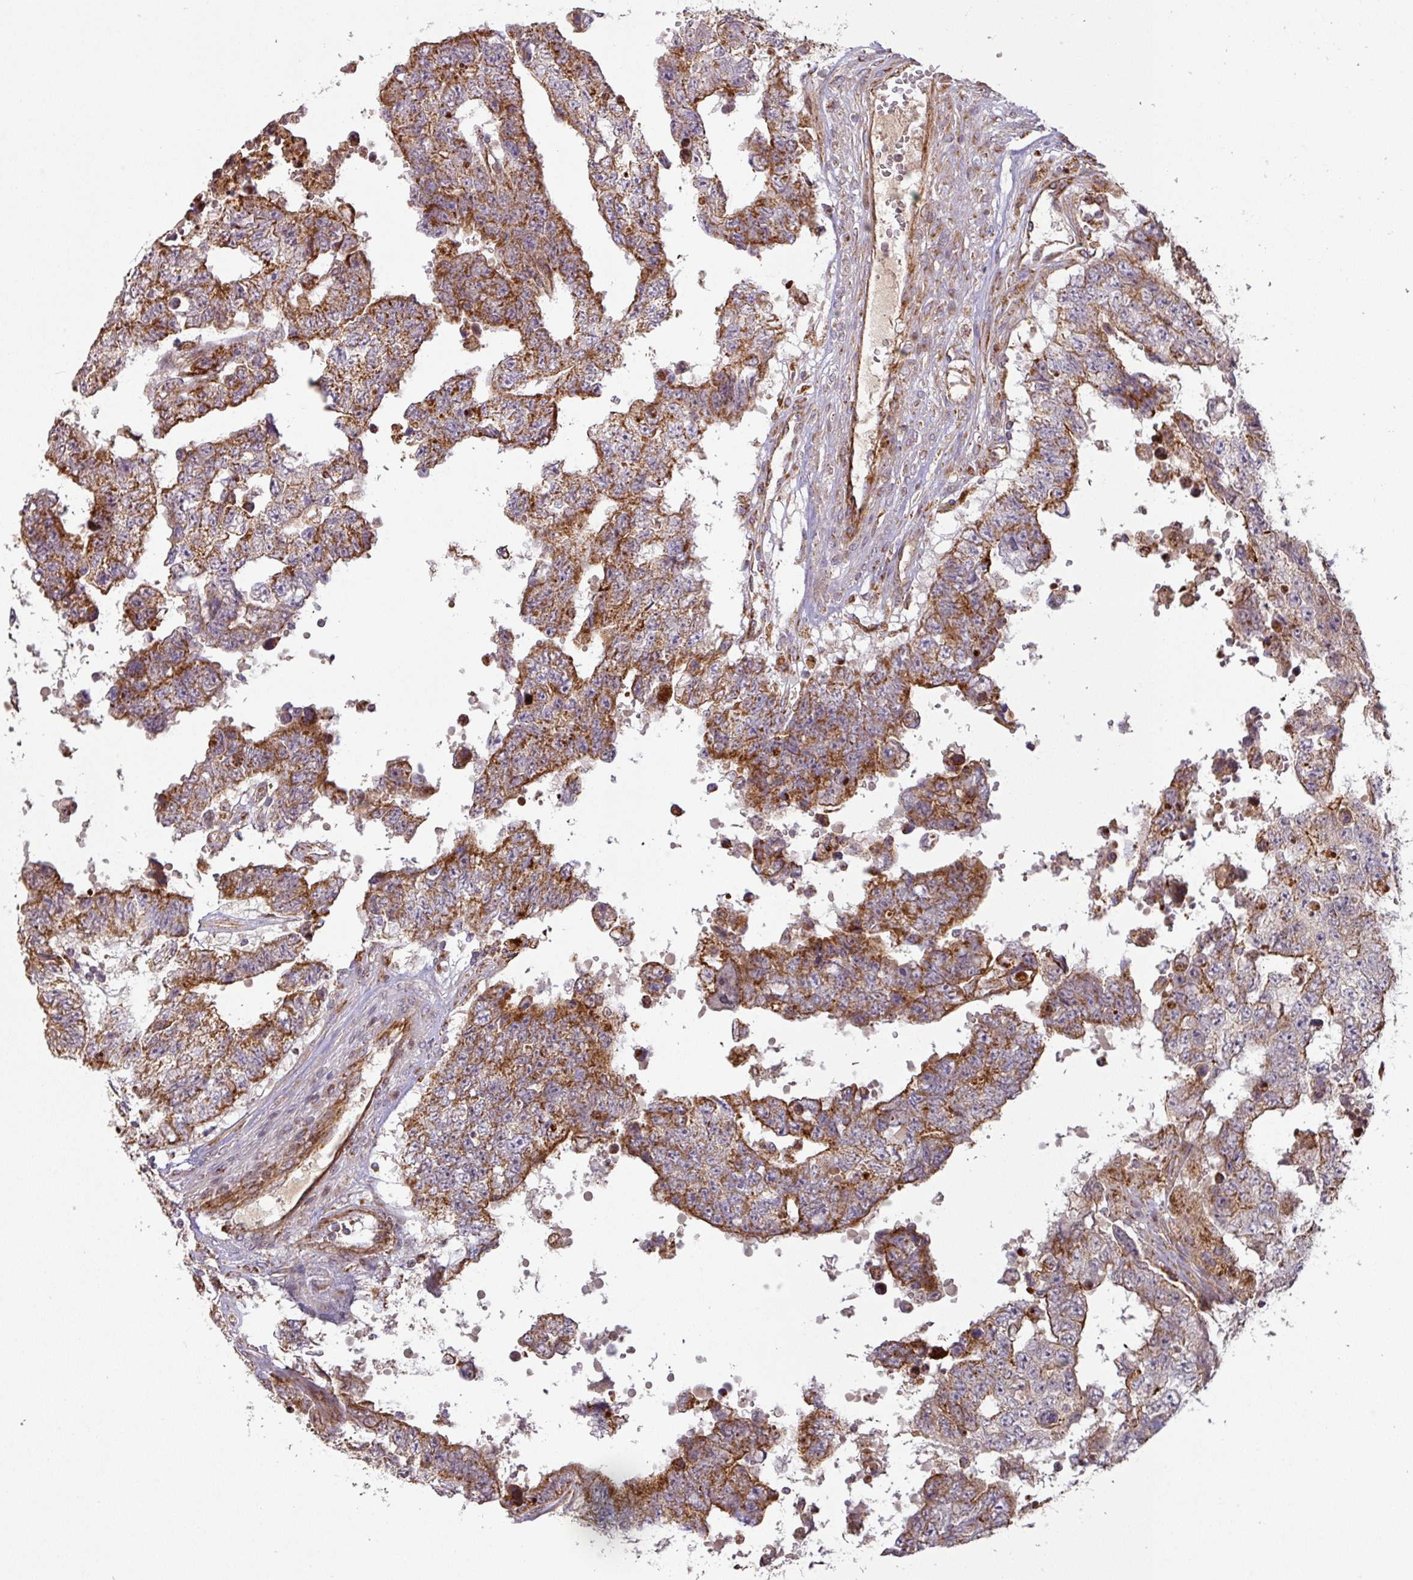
{"staining": {"intensity": "strong", "quantity": "25%-75%", "location": "cytoplasmic/membranous"}, "tissue": "testis cancer", "cell_type": "Tumor cells", "image_type": "cancer", "snomed": [{"axis": "morphology", "description": "Normal tissue, NOS"}, {"axis": "morphology", "description": "Carcinoma, Embryonal, NOS"}, {"axis": "topography", "description": "Testis"}, {"axis": "topography", "description": "Epididymis"}], "caption": "A brown stain labels strong cytoplasmic/membranous expression of a protein in embryonal carcinoma (testis) tumor cells.", "gene": "GPD2", "patient": {"sex": "male", "age": 25}}